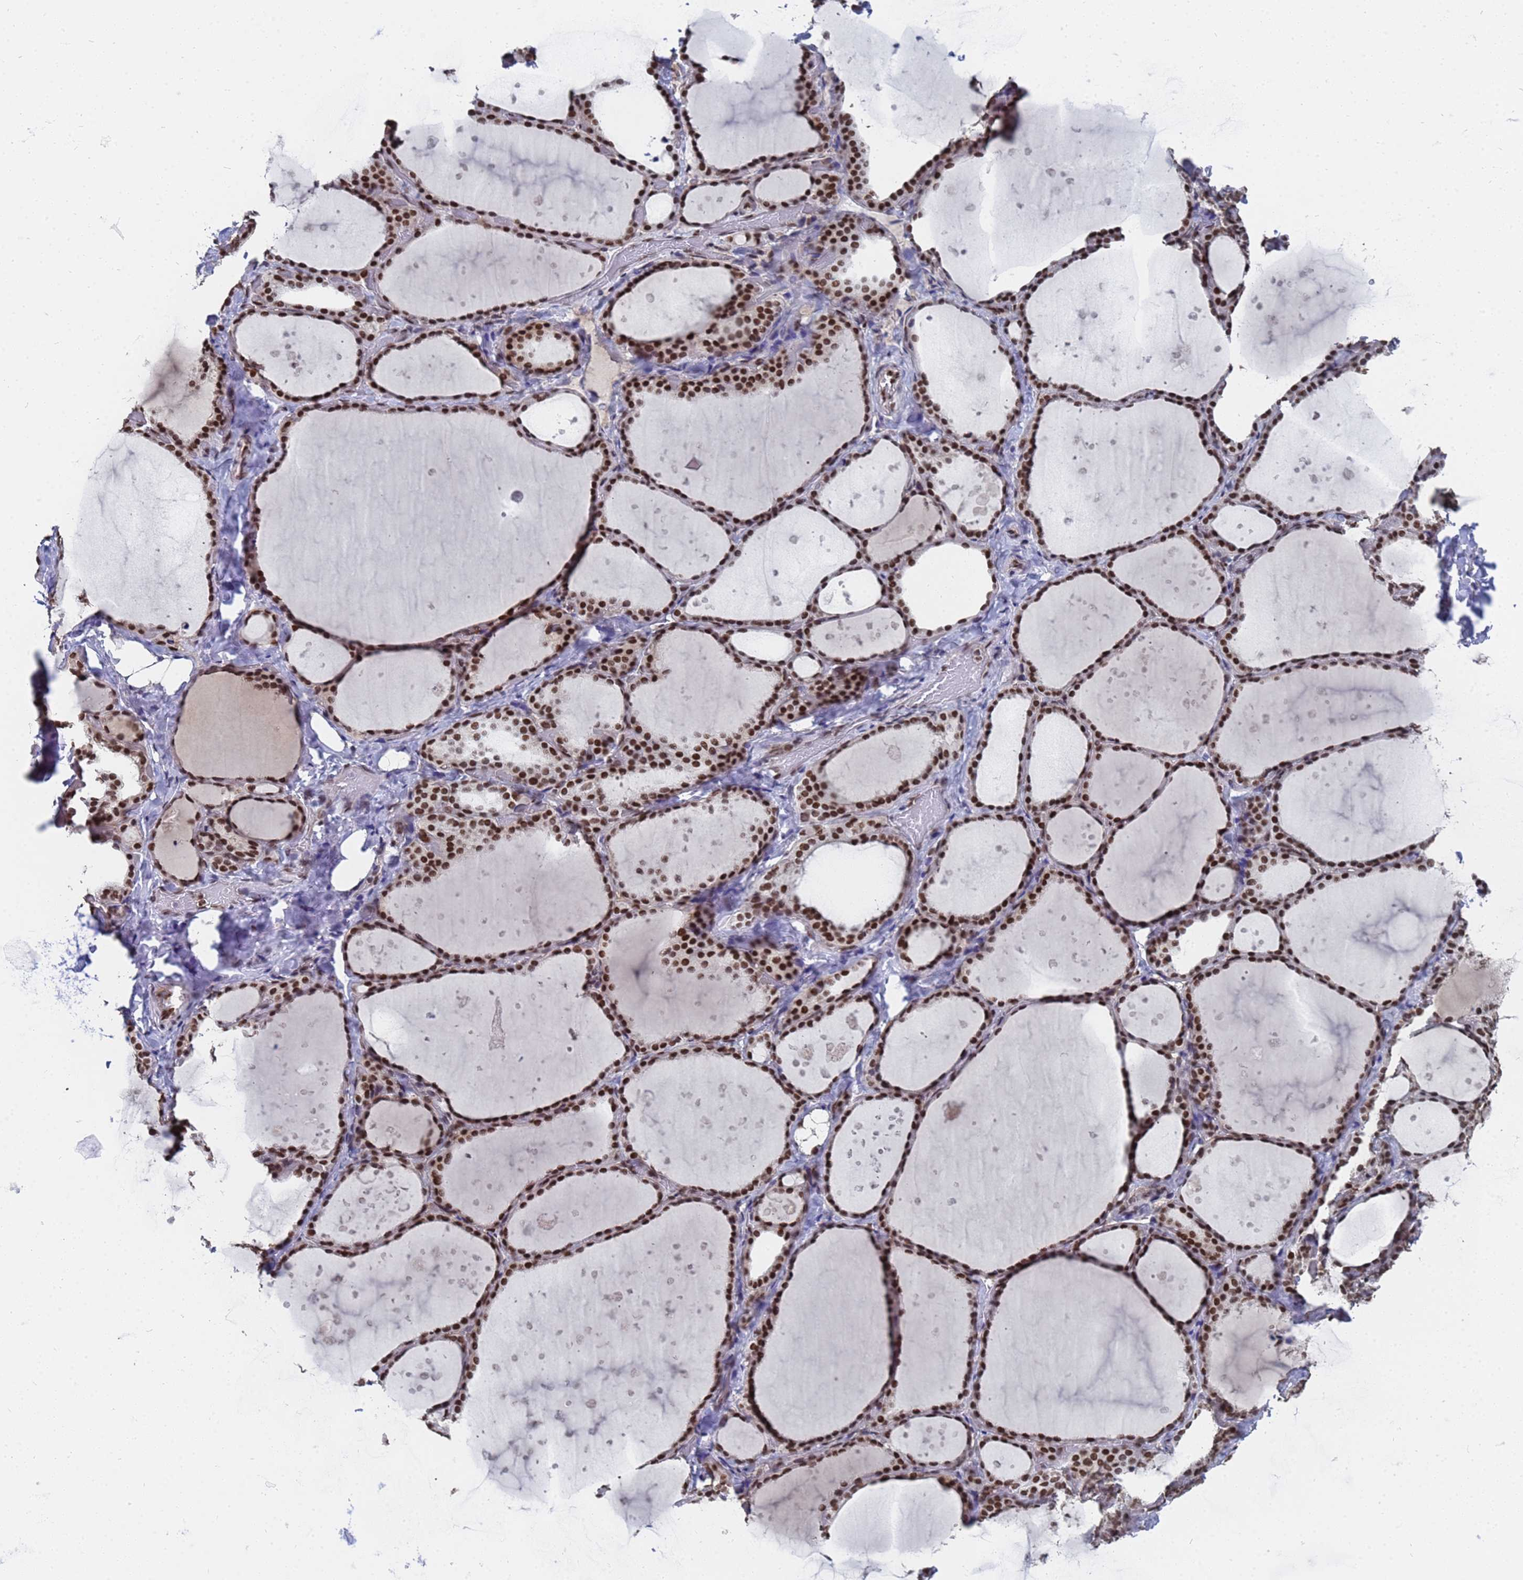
{"staining": {"intensity": "strong", "quantity": ">75%", "location": "nuclear"}, "tissue": "thyroid gland", "cell_type": "Glandular cells", "image_type": "normal", "snomed": [{"axis": "morphology", "description": "Normal tissue, NOS"}, {"axis": "topography", "description": "Thyroid gland"}], "caption": "Thyroid gland stained with DAB immunohistochemistry (IHC) displays high levels of strong nuclear expression in about >75% of glandular cells. Nuclei are stained in blue.", "gene": "RAVER2", "patient": {"sex": "female", "age": 44}}